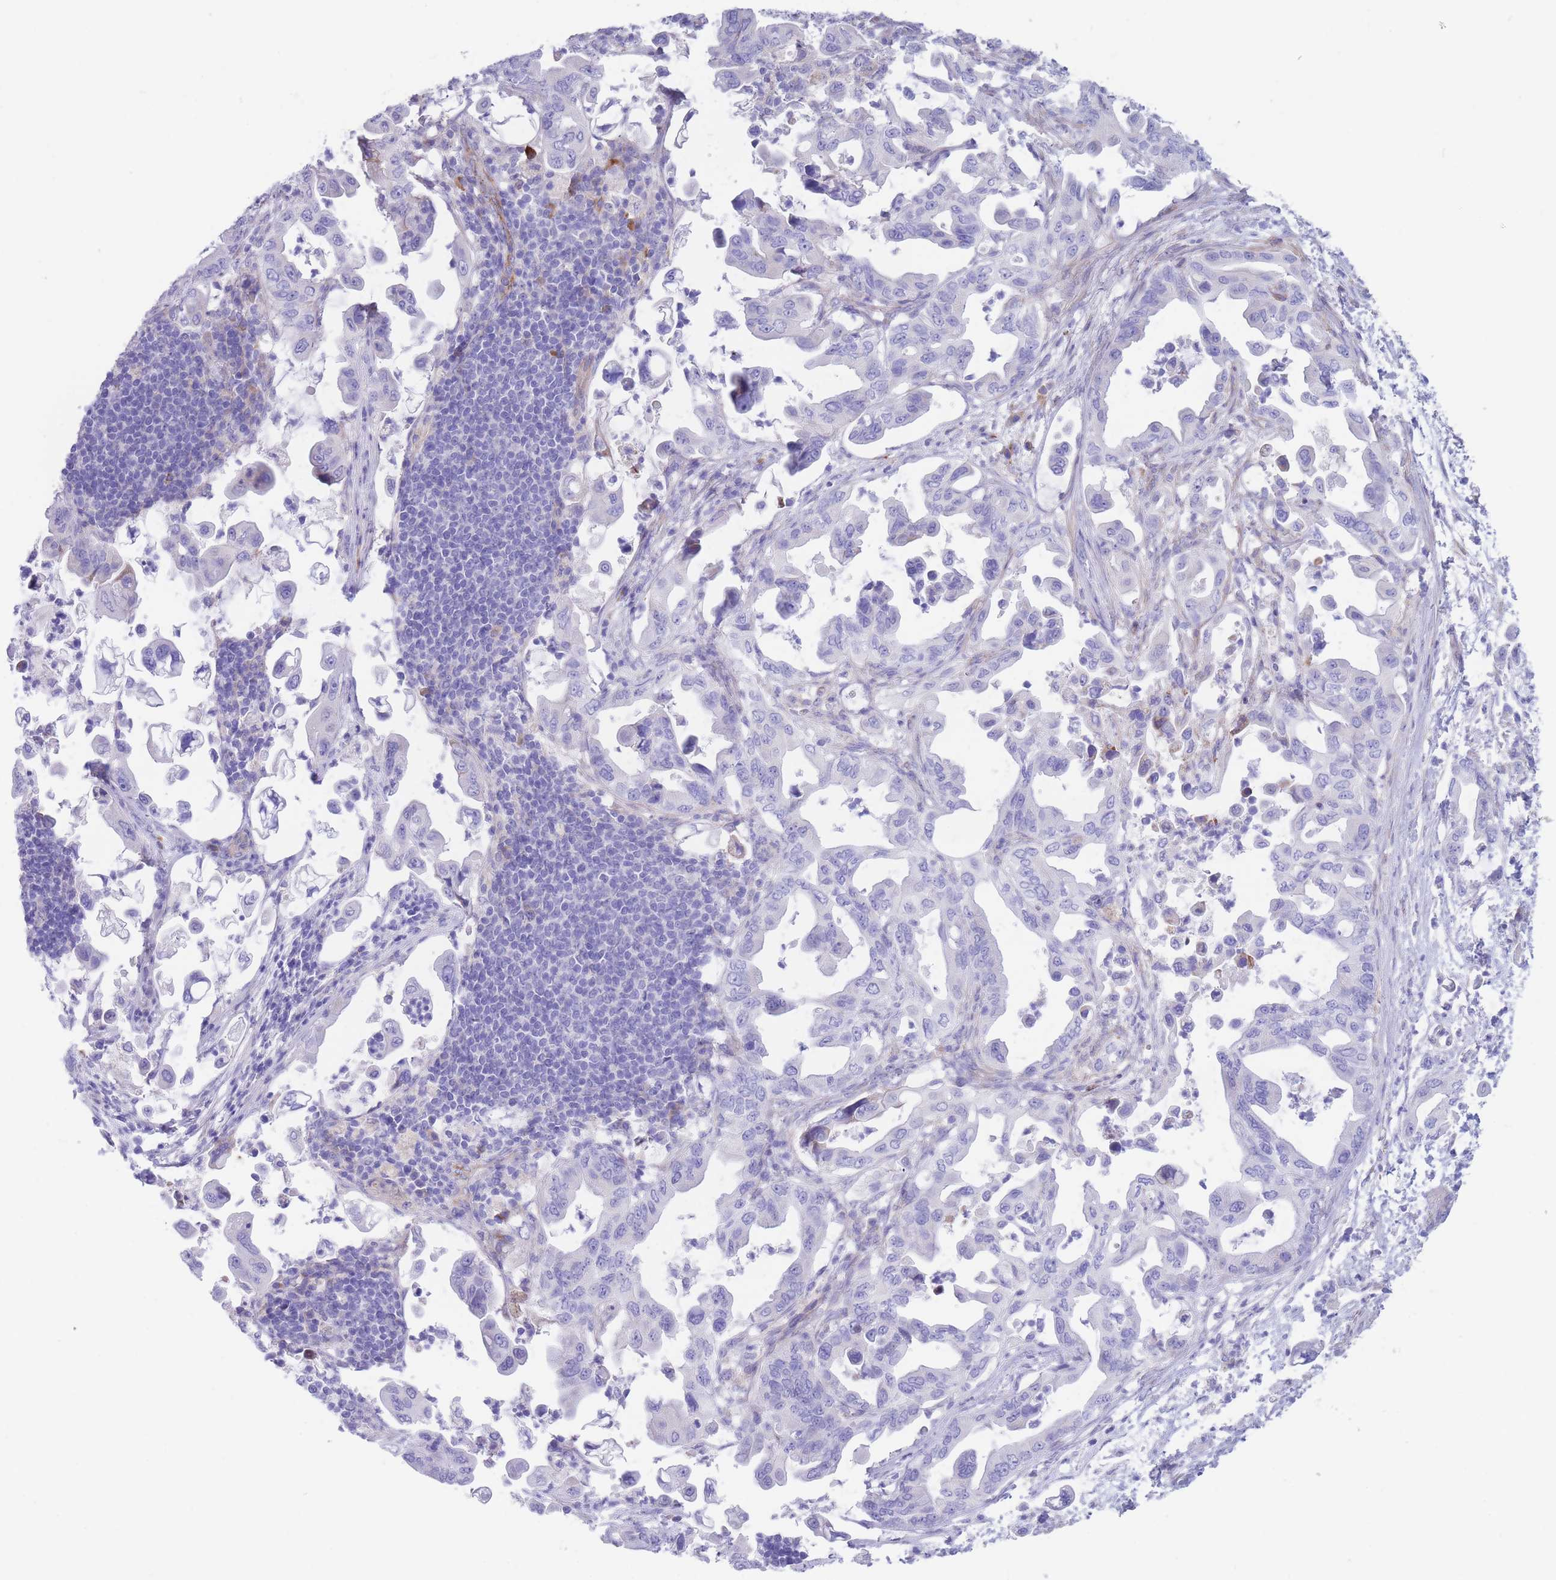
{"staining": {"intensity": "negative", "quantity": "none", "location": "none"}, "tissue": "pancreatic cancer", "cell_type": "Tumor cells", "image_type": "cancer", "snomed": [{"axis": "morphology", "description": "Adenocarcinoma, NOS"}, {"axis": "topography", "description": "Pancreas"}], "caption": "Pancreatic cancer (adenocarcinoma) stained for a protein using IHC reveals no expression tumor cells.", "gene": "DET1", "patient": {"sex": "male", "age": 61}}